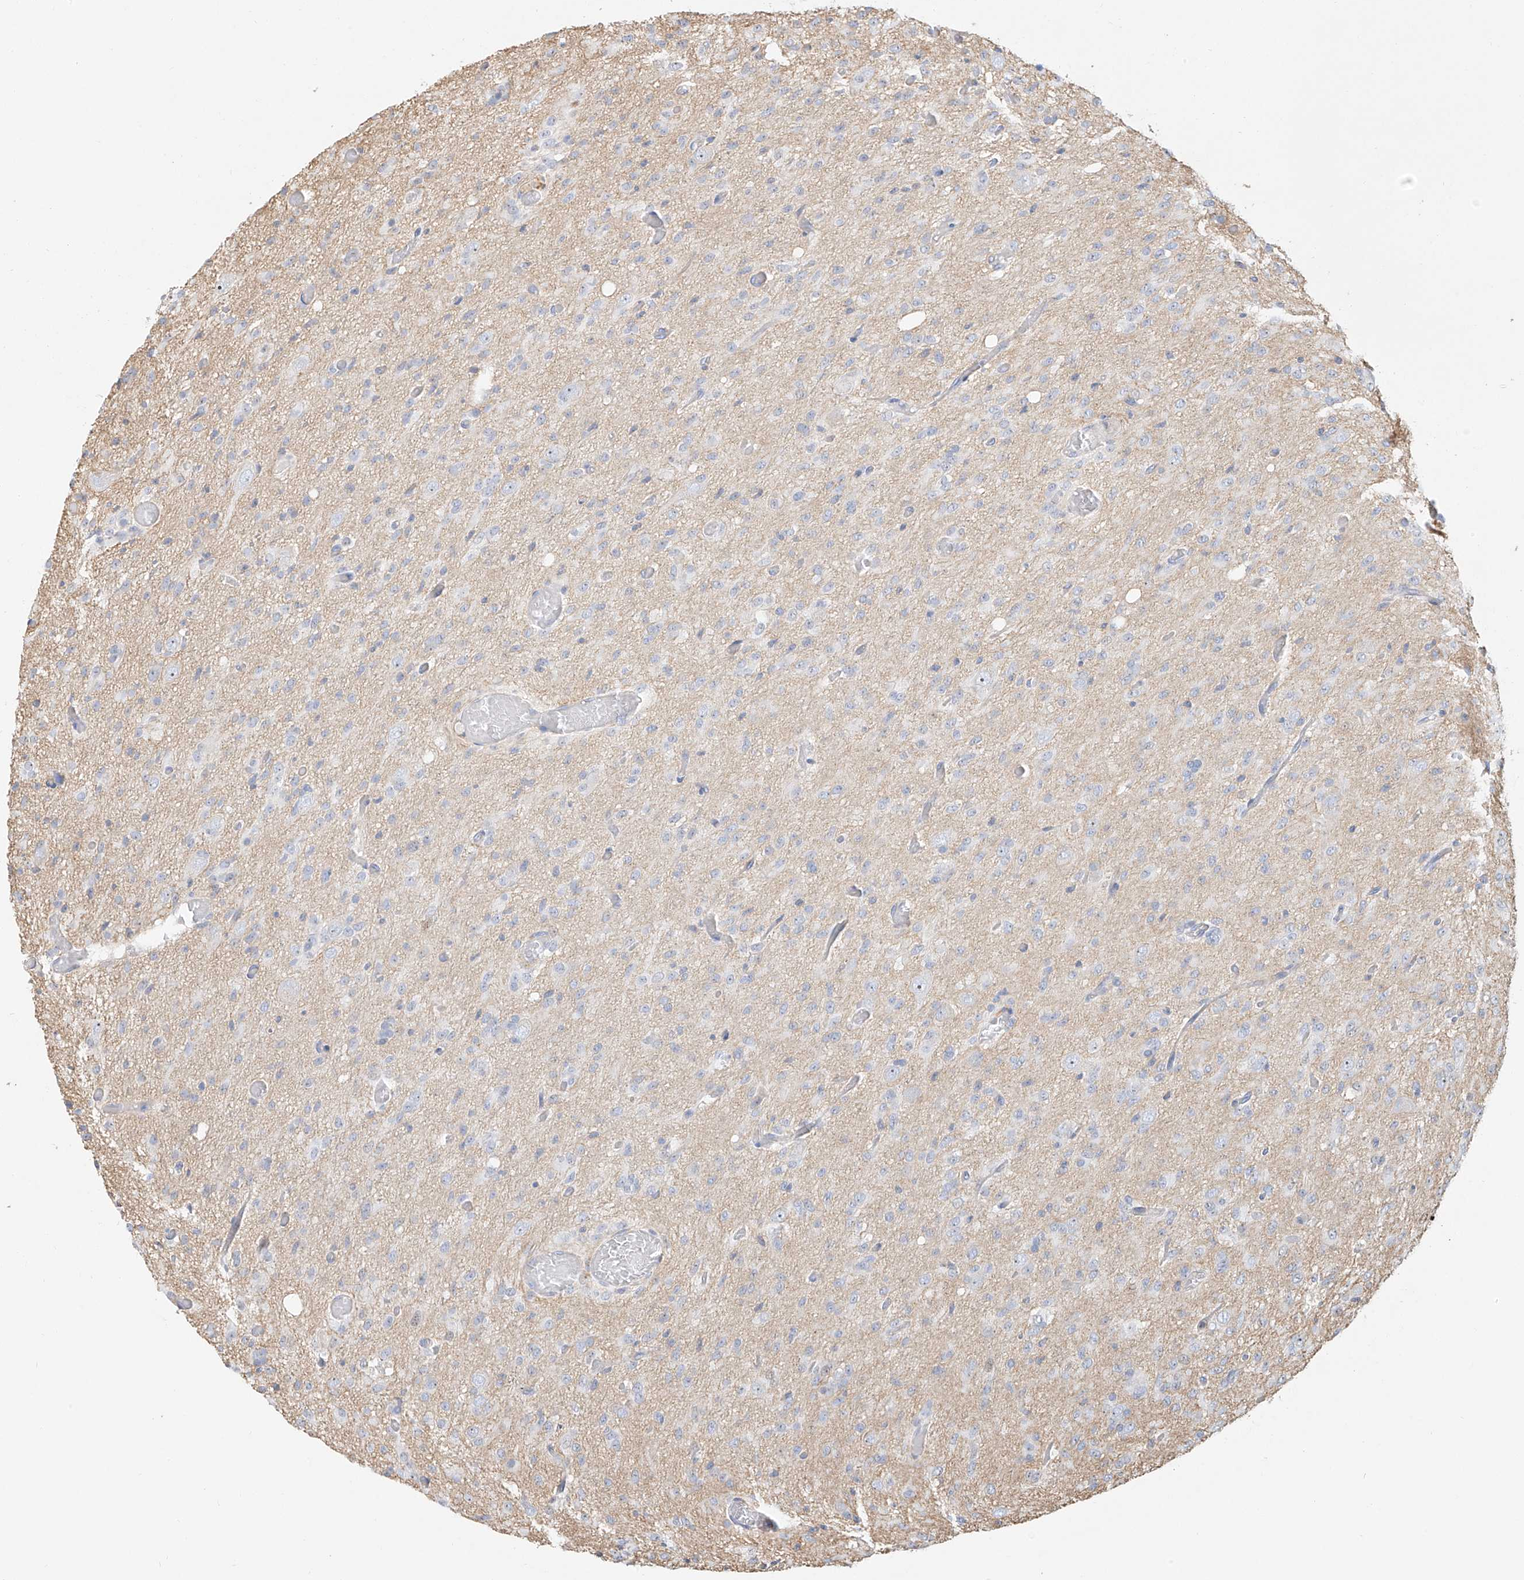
{"staining": {"intensity": "negative", "quantity": "none", "location": "none"}, "tissue": "glioma", "cell_type": "Tumor cells", "image_type": "cancer", "snomed": [{"axis": "morphology", "description": "Glioma, malignant, High grade"}, {"axis": "topography", "description": "Brain"}], "caption": "Human glioma stained for a protein using IHC demonstrates no expression in tumor cells.", "gene": "SNU13", "patient": {"sex": "female", "age": 59}}